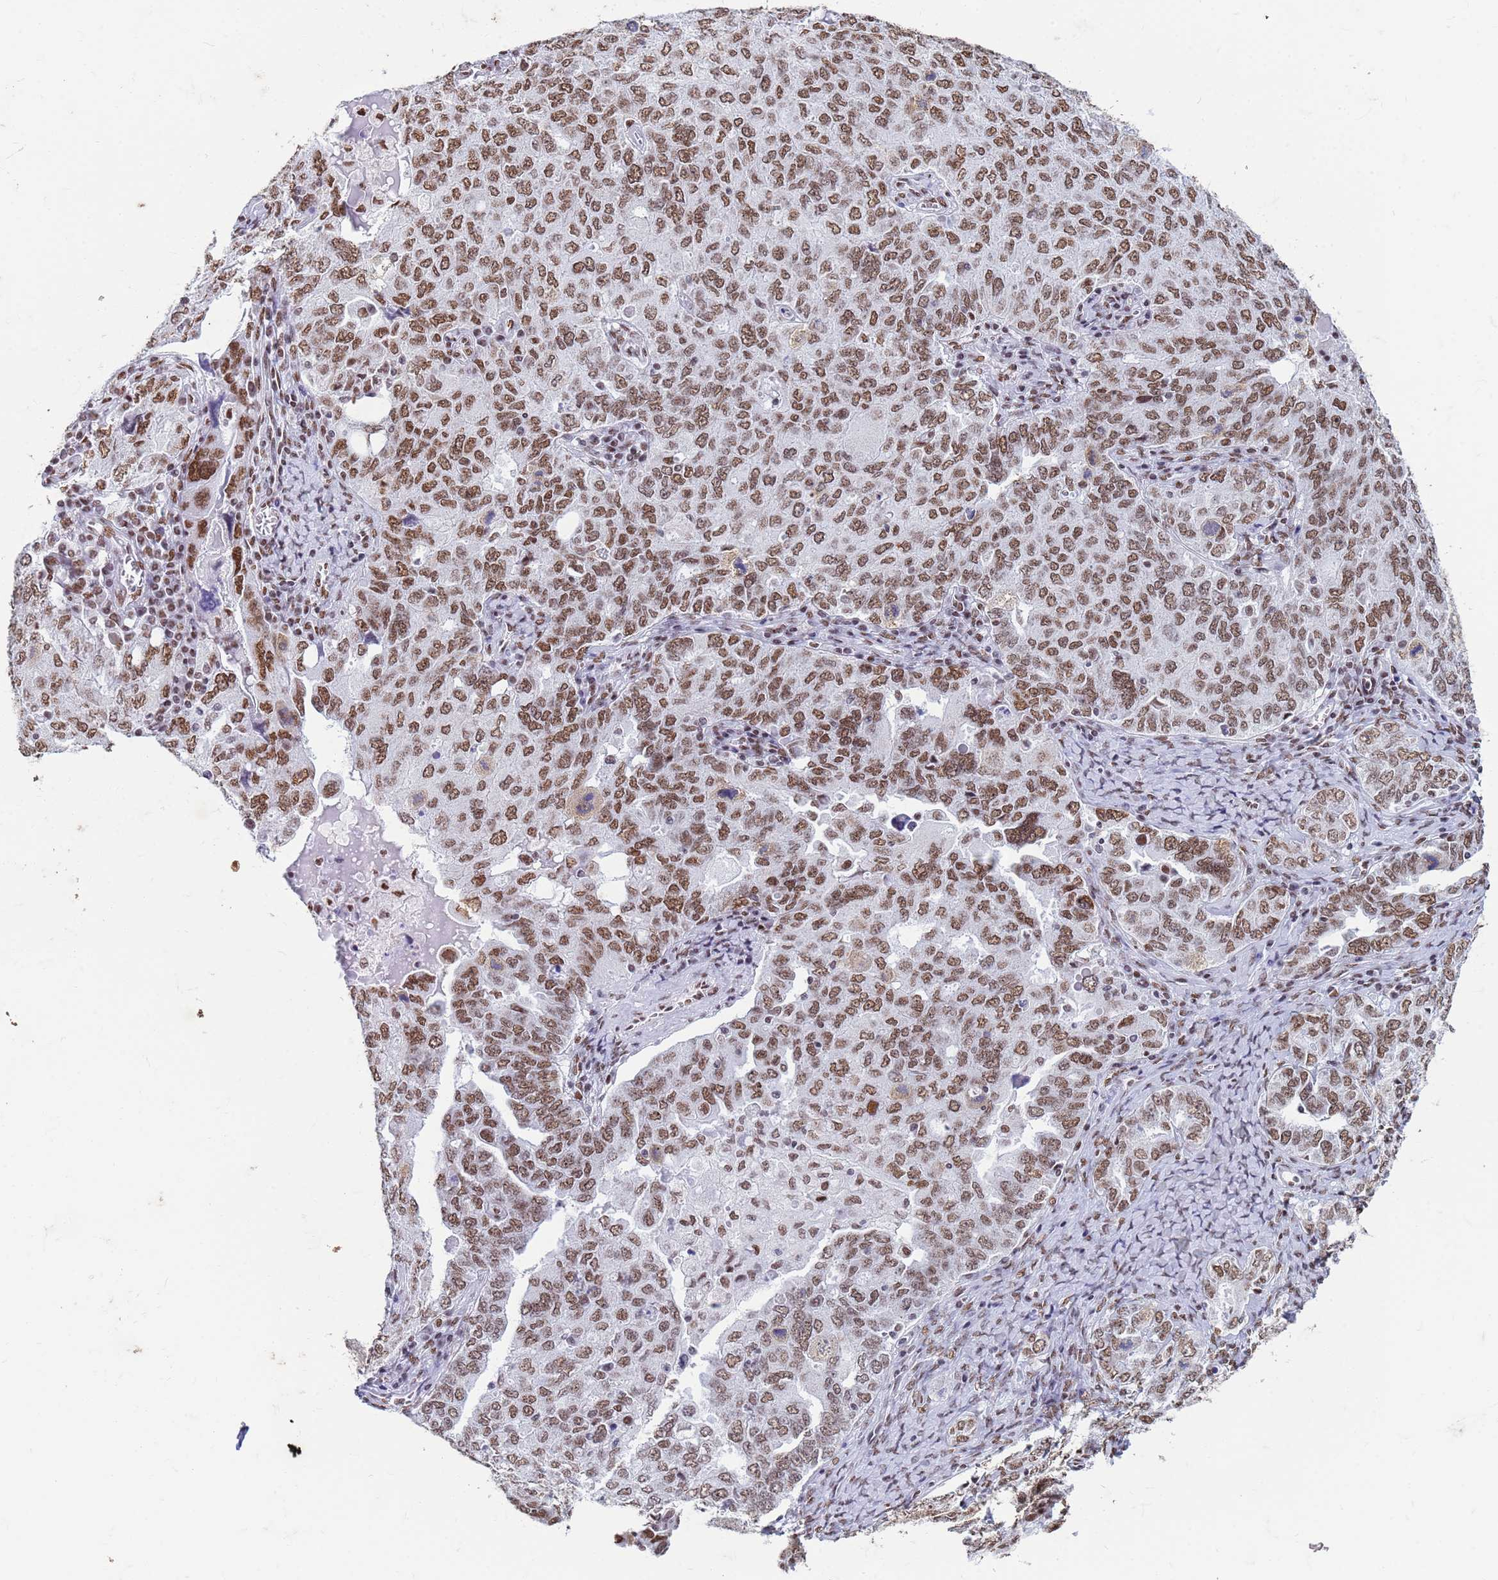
{"staining": {"intensity": "moderate", "quantity": ">75%", "location": "nuclear"}, "tissue": "ovarian cancer", "cell_type": "Tumor cells", "image_type": "cancer", "snomed": [{"axis": "morphology", "description": "Carcinoma, endometroid"}, {"axis": "topography", "description": "Ovary"}], "caption": "High-magnification brightfield microscopy of ovarian cancer stained with DAB (3,3'-diaminobenzidine) (brown) and counterstained with hematoxylin (blue). tumor cells exhibit moderate nuclear expression is present in approximately>75% of cells.", "gene": "FAM170B", "patient": {"sex": "female", "age": 62}}